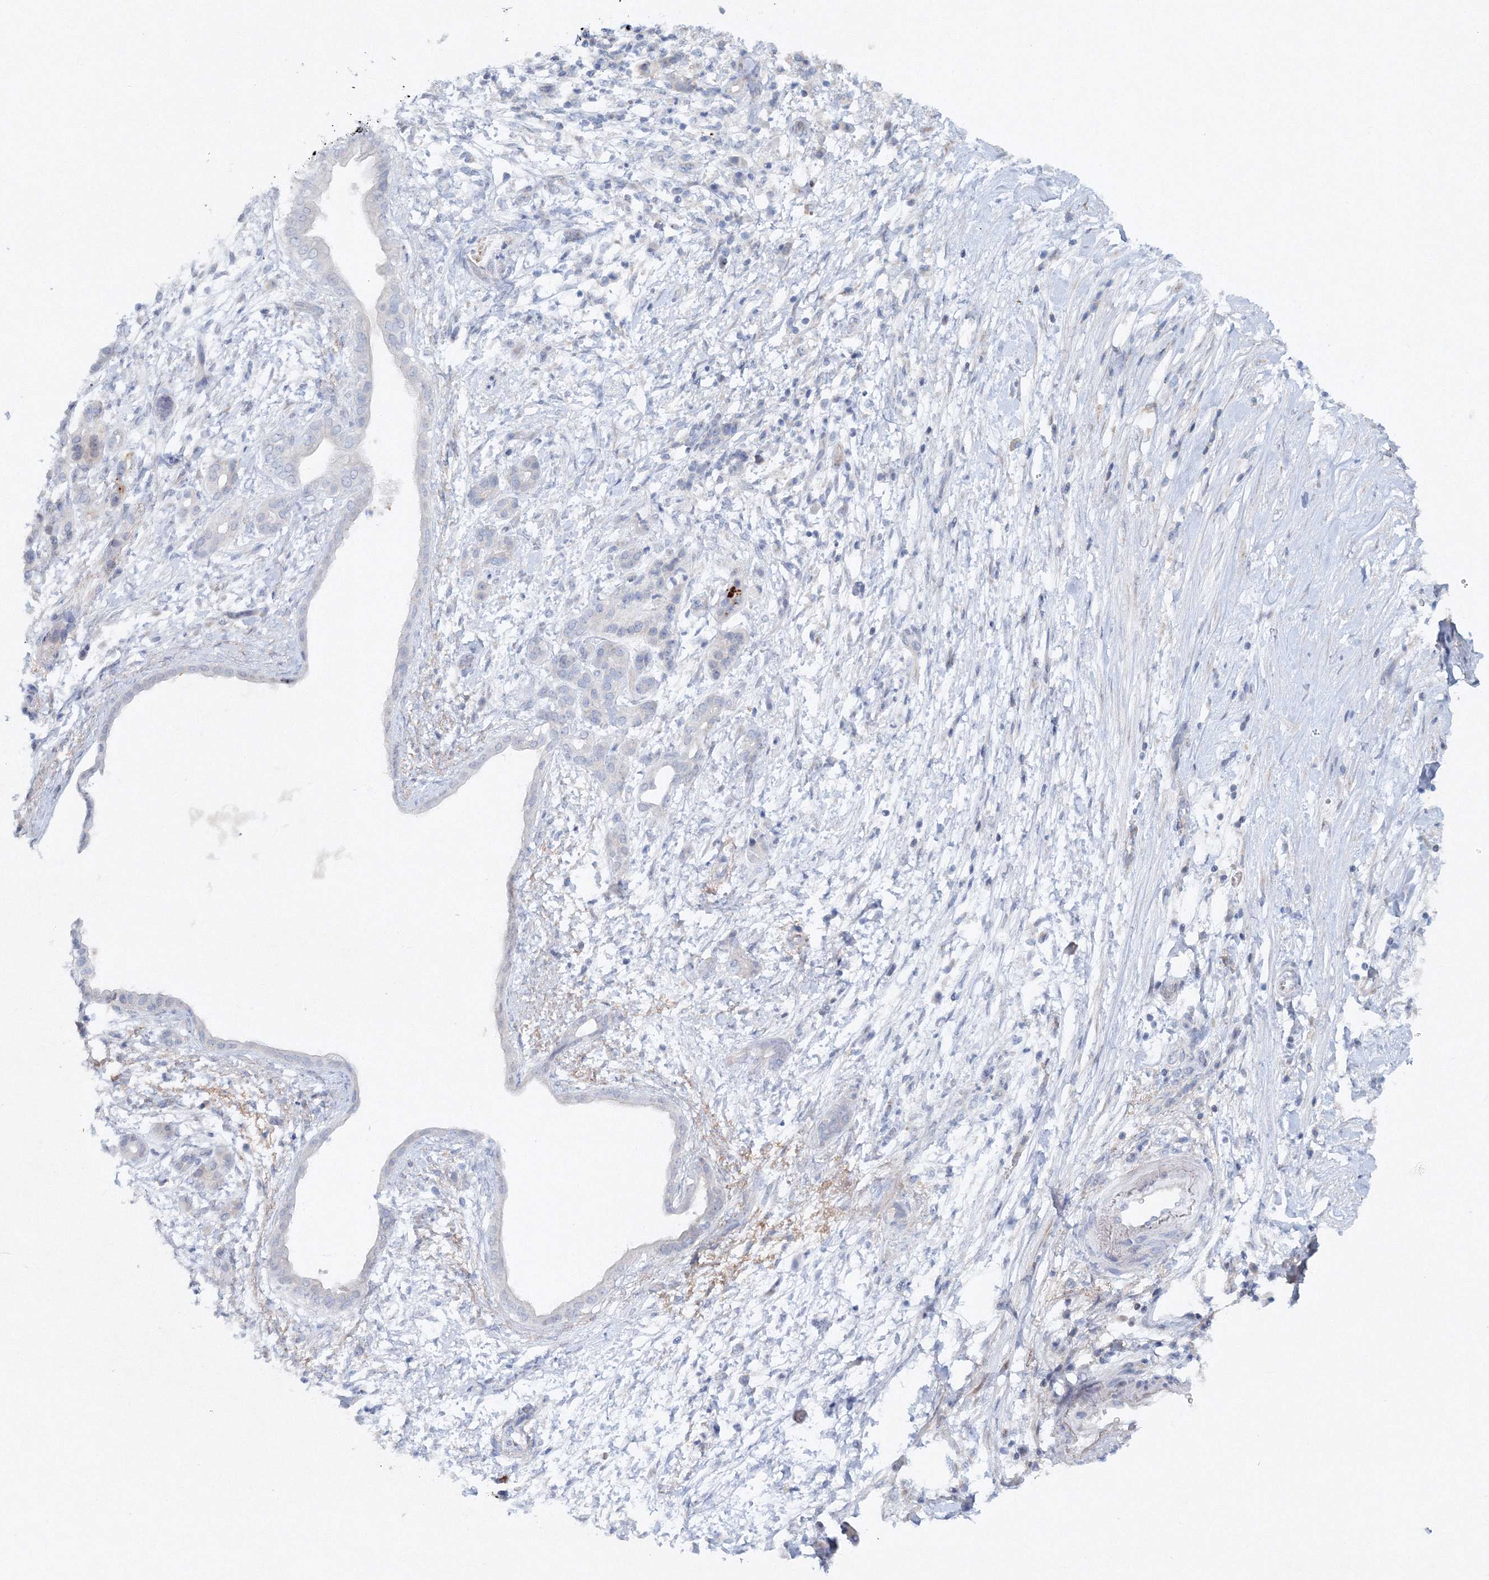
{"staining": {"intensity": "negative", "quantity": "none", "location": "none"}, "tissue": "pancreatic cancer", "cell_type": "Tumor cells", "image_type": "cancer", "snomed": [{"axis": "morphology", "description": "Adenocarcinoma, NOS"}, {"axis": "topography", "description": "Pancreas"}], "caption": "This is an immunohistochemistry photomicrograph of adenocarcinoma (pancreatic). There is no expression in tumor cells.", "gene": "SH3BP5", "patient": {"sex": "female", "age": 55}}